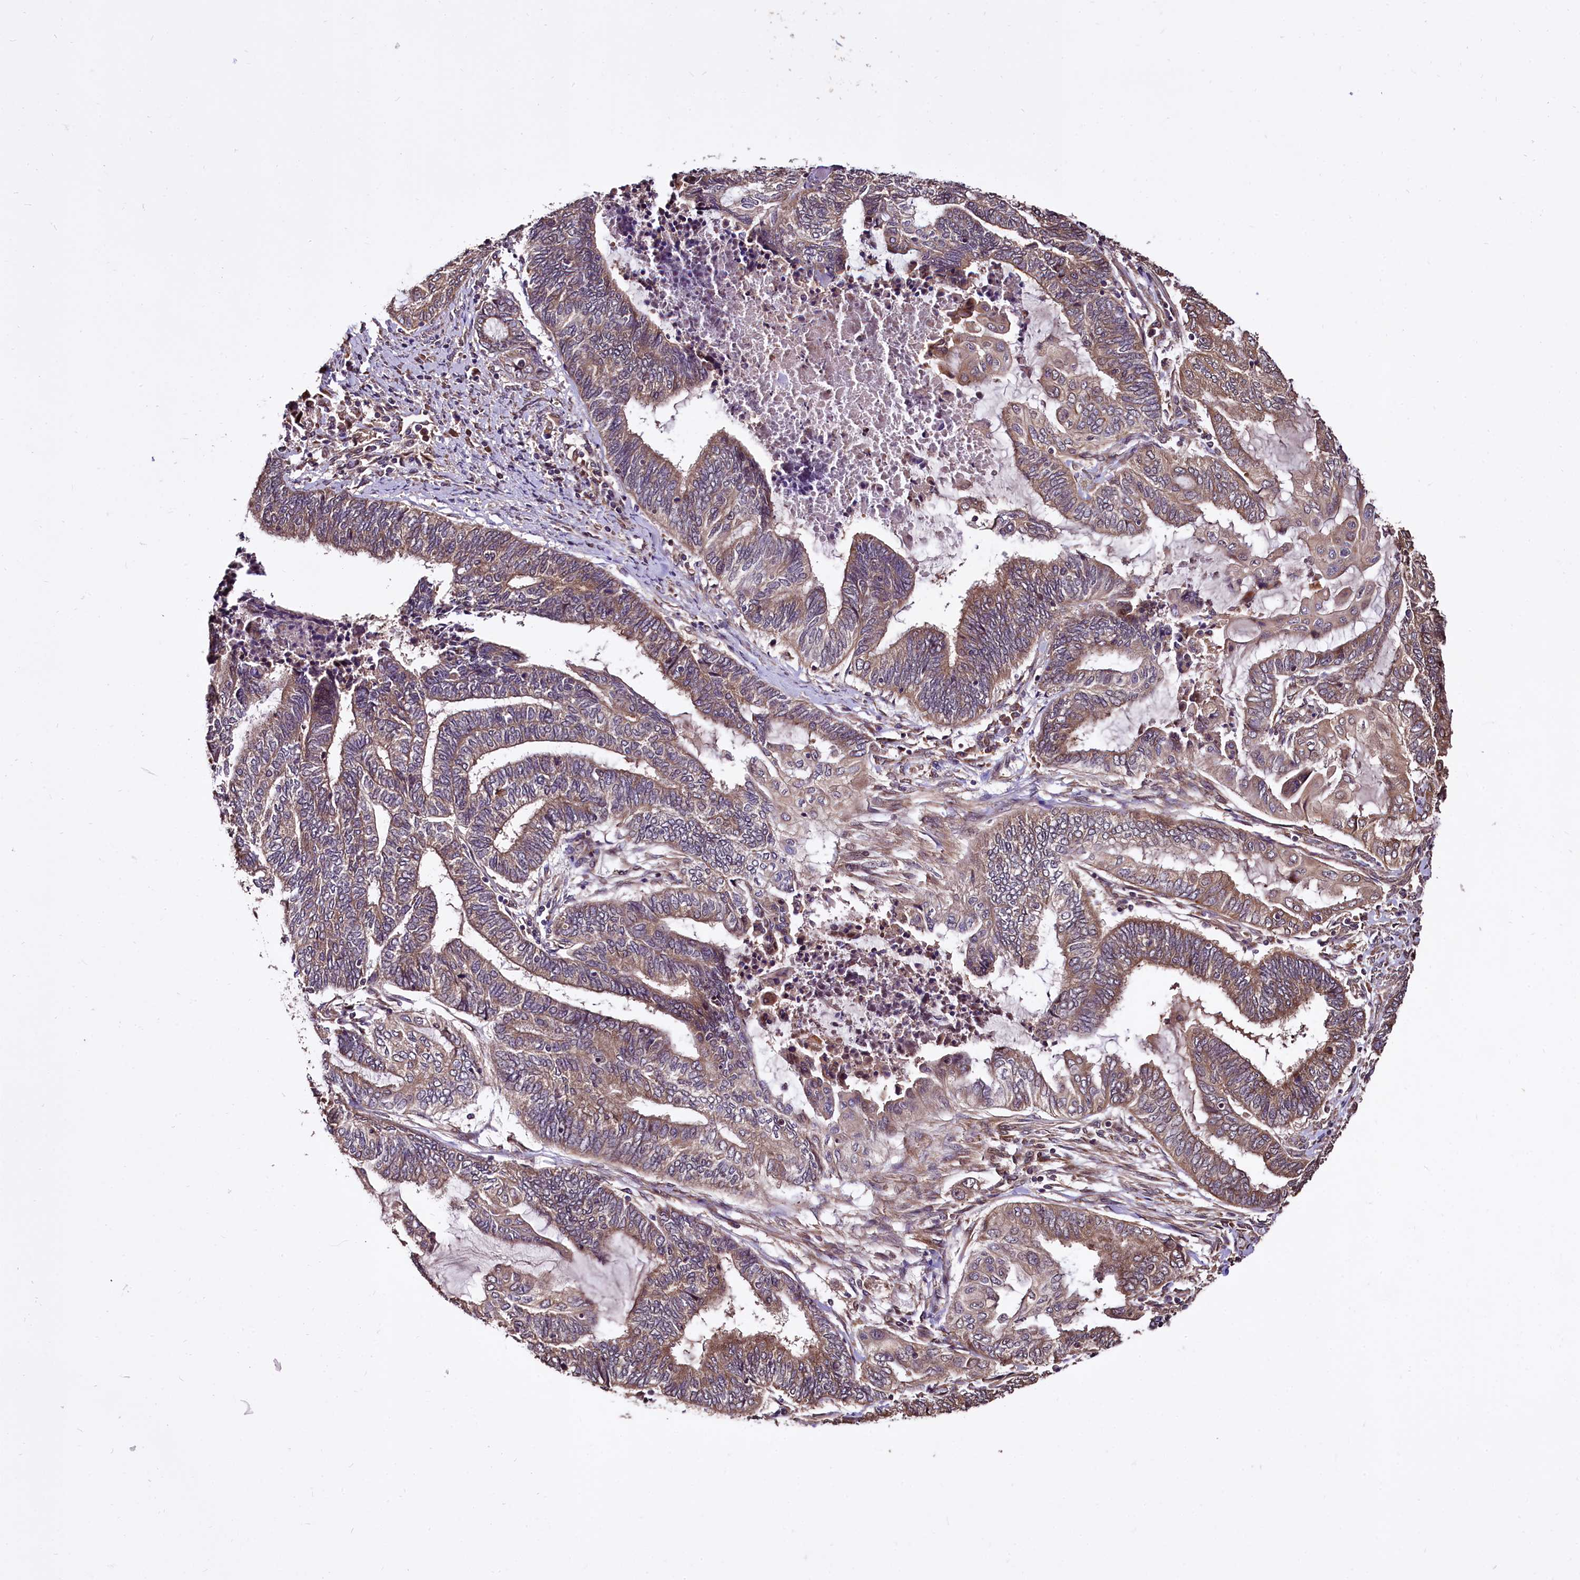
{"staining": {"intensity": "moderate", "quantity": ">75%", "location": "cytoplasmic/membranous"}, "tissue": "endometrial cancer", "cell_type": "Tumor cells", "image_type": "cancer", "snomed": [{"axis": "morphology", "description": "Adenocarcinoma, NOS"}, {"axis": "topography", "description": "Uterus"}, {"axis": "topography", "description": "Endometrium"}], "caption": "Immunohistochemistry micrograph of neoplastic tissue: human endometrial cancer (adenocarcinoma) stained using immunohistochemistry exhibits medium levels of moderate protein expression localized specifically in the cytoplasmic/membranous of tumor cells, appearing as a cytoplasmic/membranous brown color.", "gene": "TBCEL", "patient": {"sex": "female", "age": 70}}